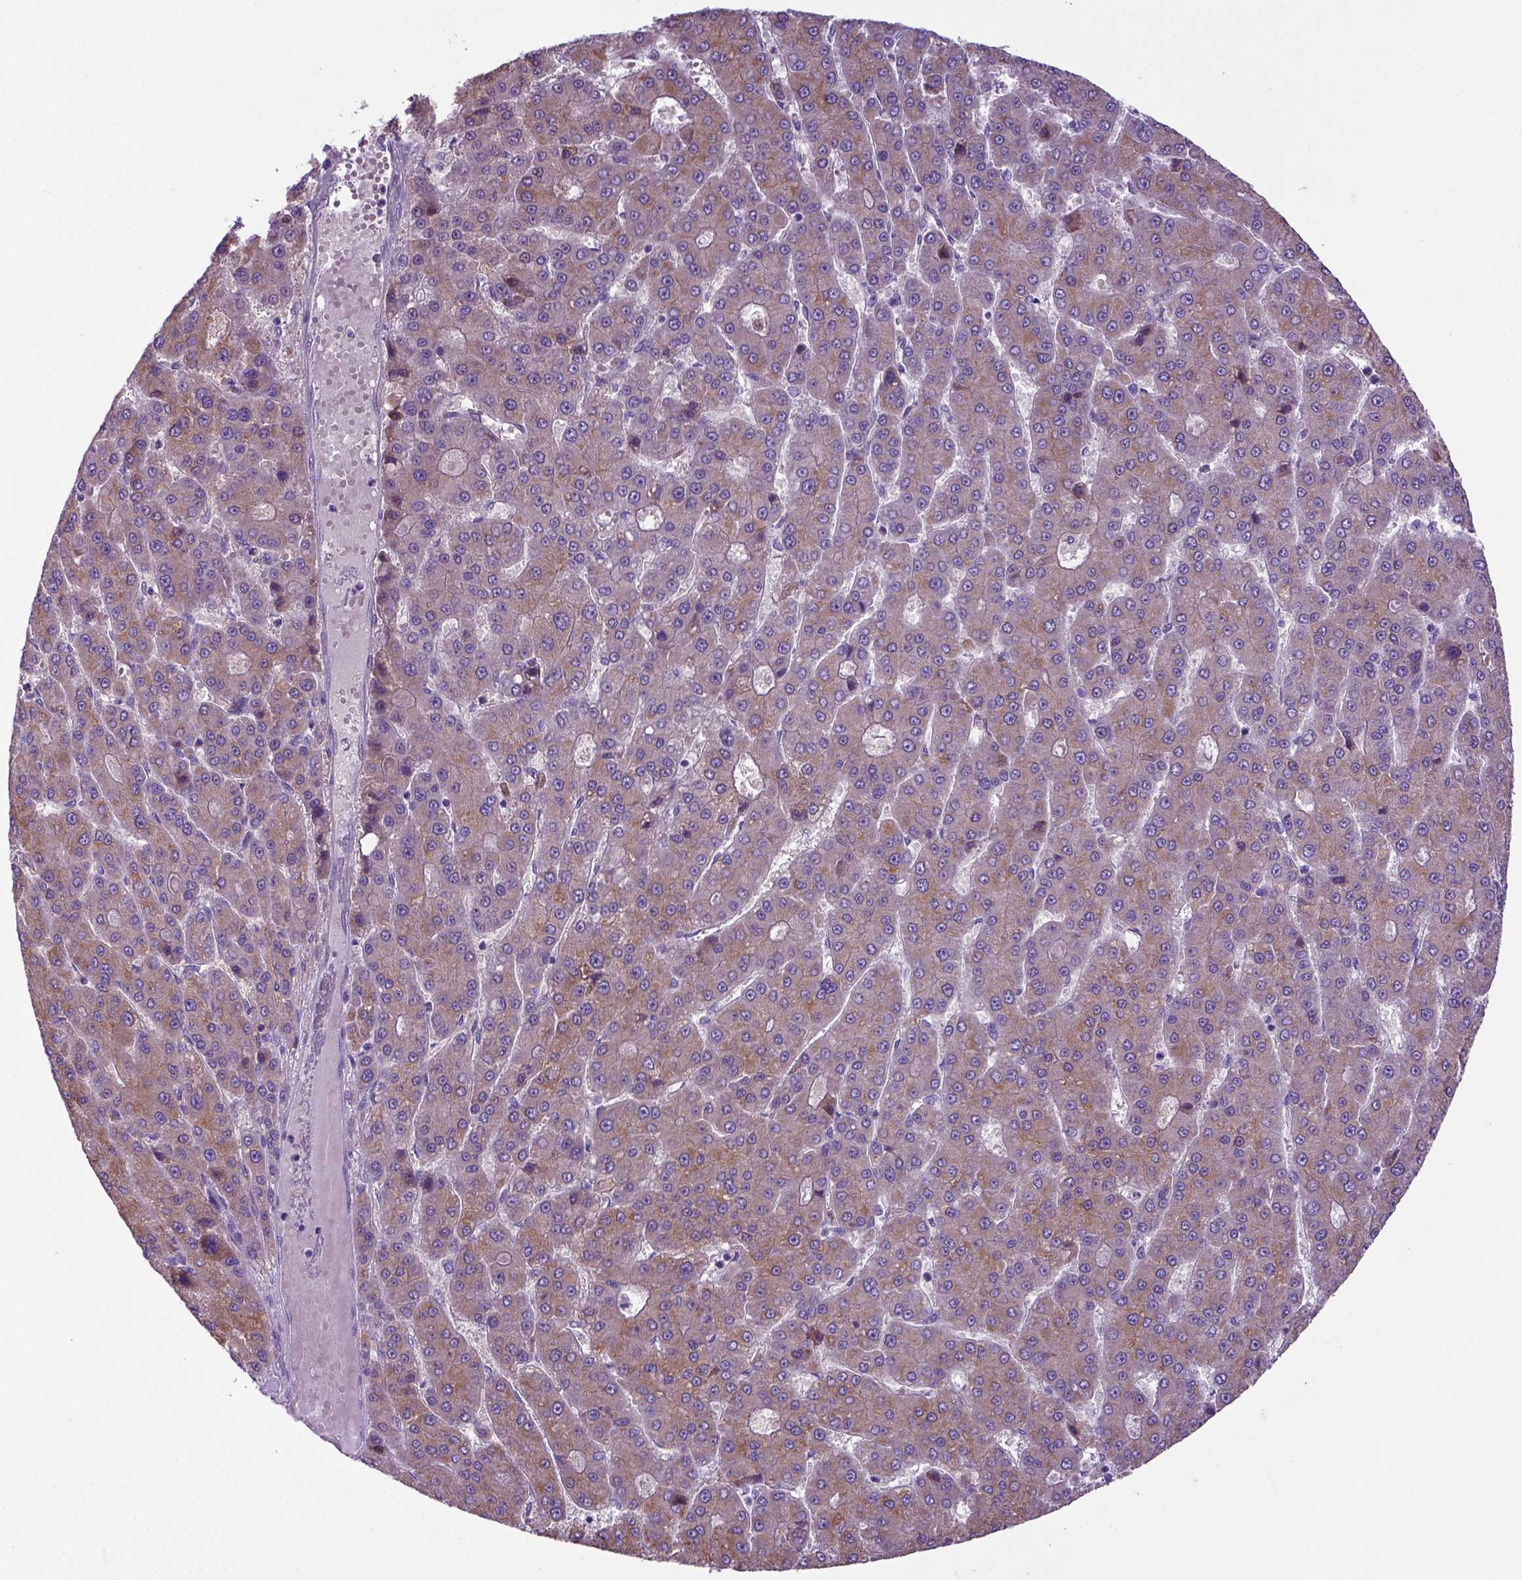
{"staining": {"intensity": "weak", "quantity": ">75%", "location": "cytoplasmic/membranous"}, "tissue": "liver cancer", "cell_type": "Tumor cells", "image_type": "cancer", "snomed": [{"axis": "morphology", "description": "Carcinoma, Hepatocellular, NOS"}, {"axis": "topography", "description": "Liver"}], "caption": "Brown immunohistochemical staining in hepatocellular carcinoma (liver) displays weak cytoplasmic/membranous expression in about >75% of tumor cells. (Stains: DAB in brown, nuclei in blue, Microscopy: brightfield microscopy at high magnification).", "gene": "ADRA2B", "patient": {"sex": "male", "age": 70}}